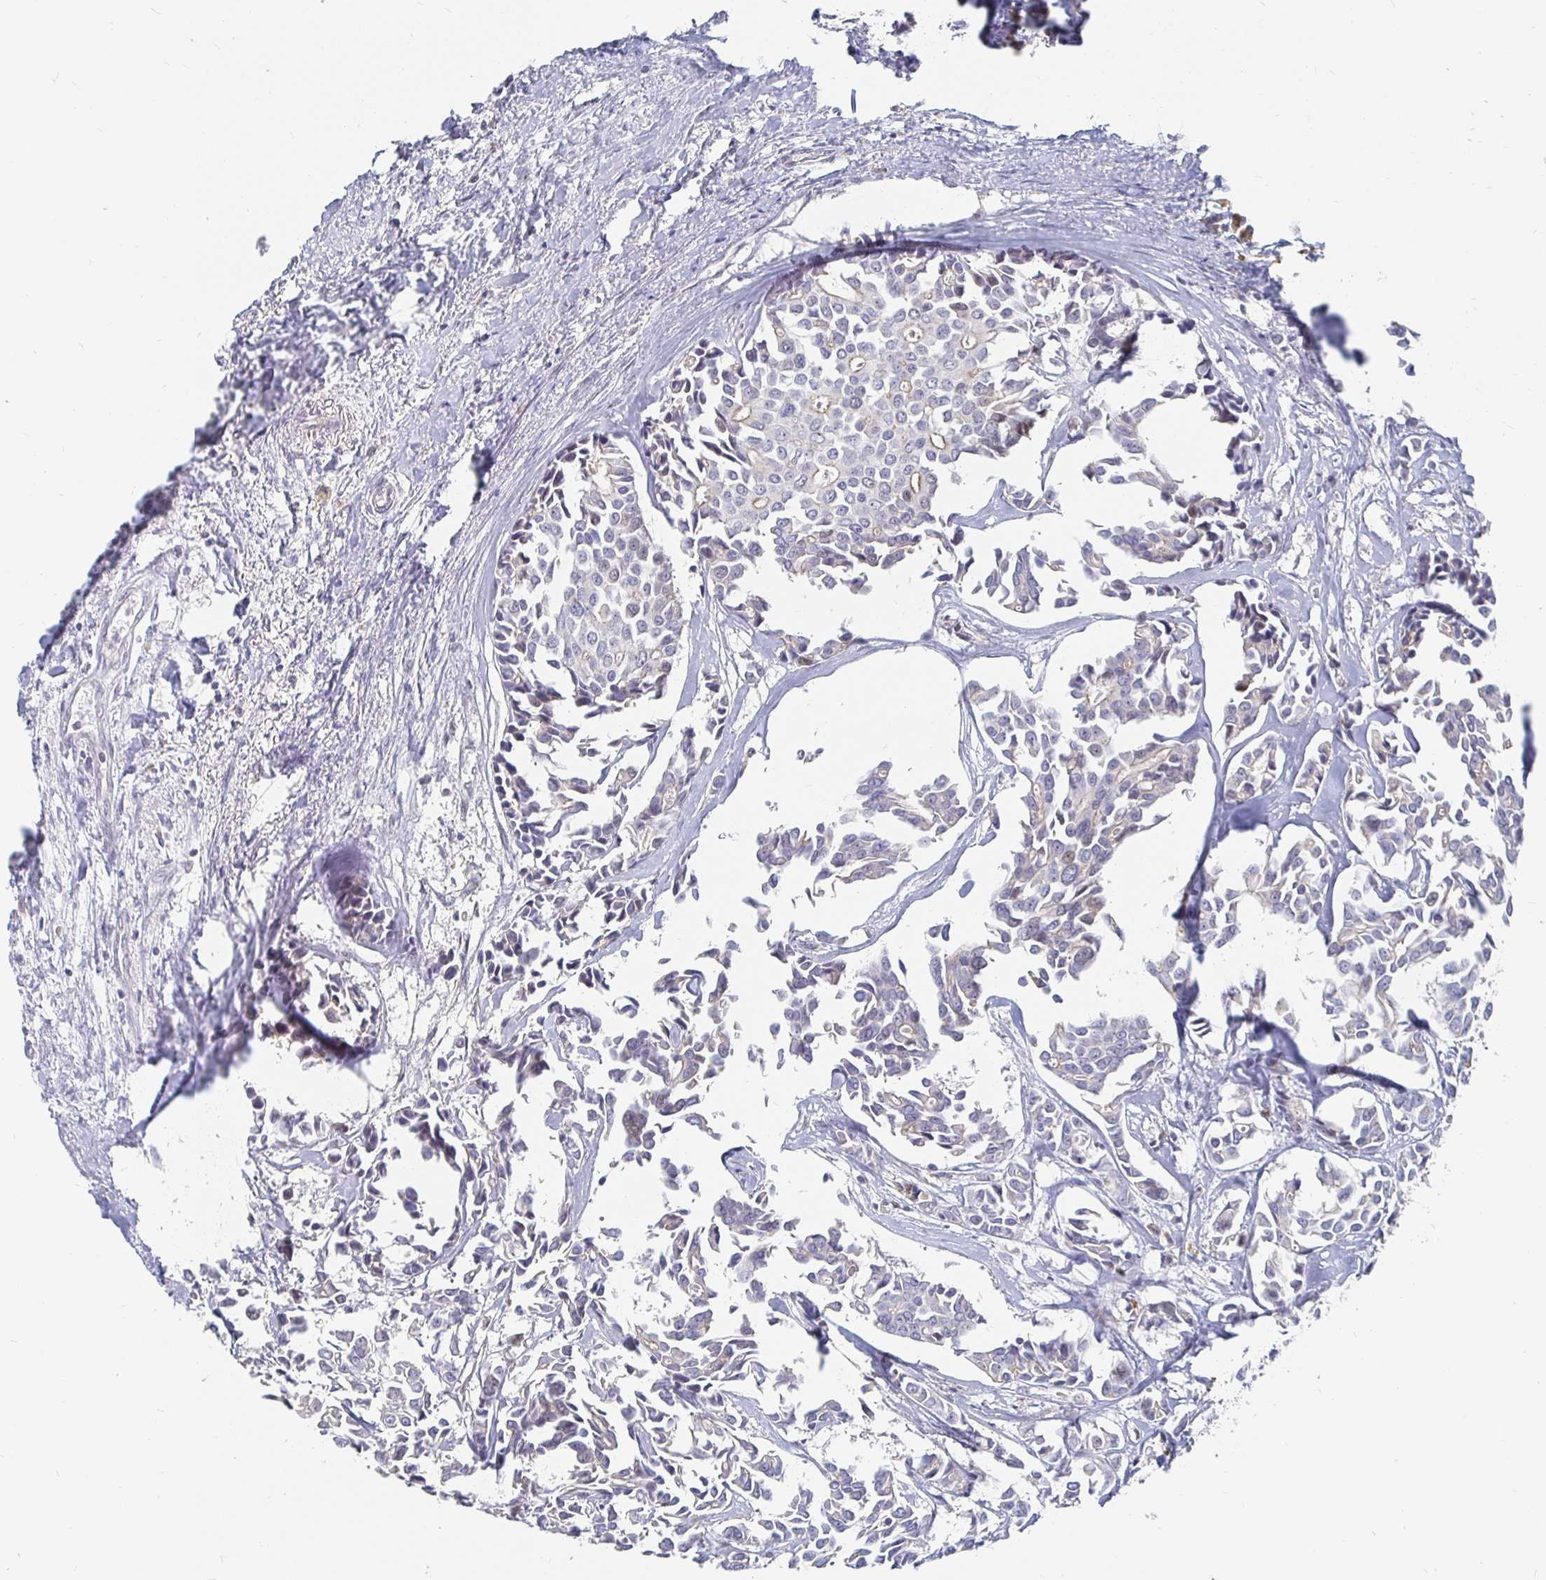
{"staining": {"intensity": "negative", "quantity": "none", "location": "none"}, "tissue": "breast cancer", "cell_type": "Tumor cells", "image_type": "cancer", "snomed": [{"axis": "morphology", "description": "Duct carcinoma"}, {"axis": "topography", "description": "Breast"}], "caption": "Tumor cells show no significant protein expression in breast cancer (invasive ductal carcinoma).", "gene": "MEIS1", "patient": {"sex": "female", "age": 54}}